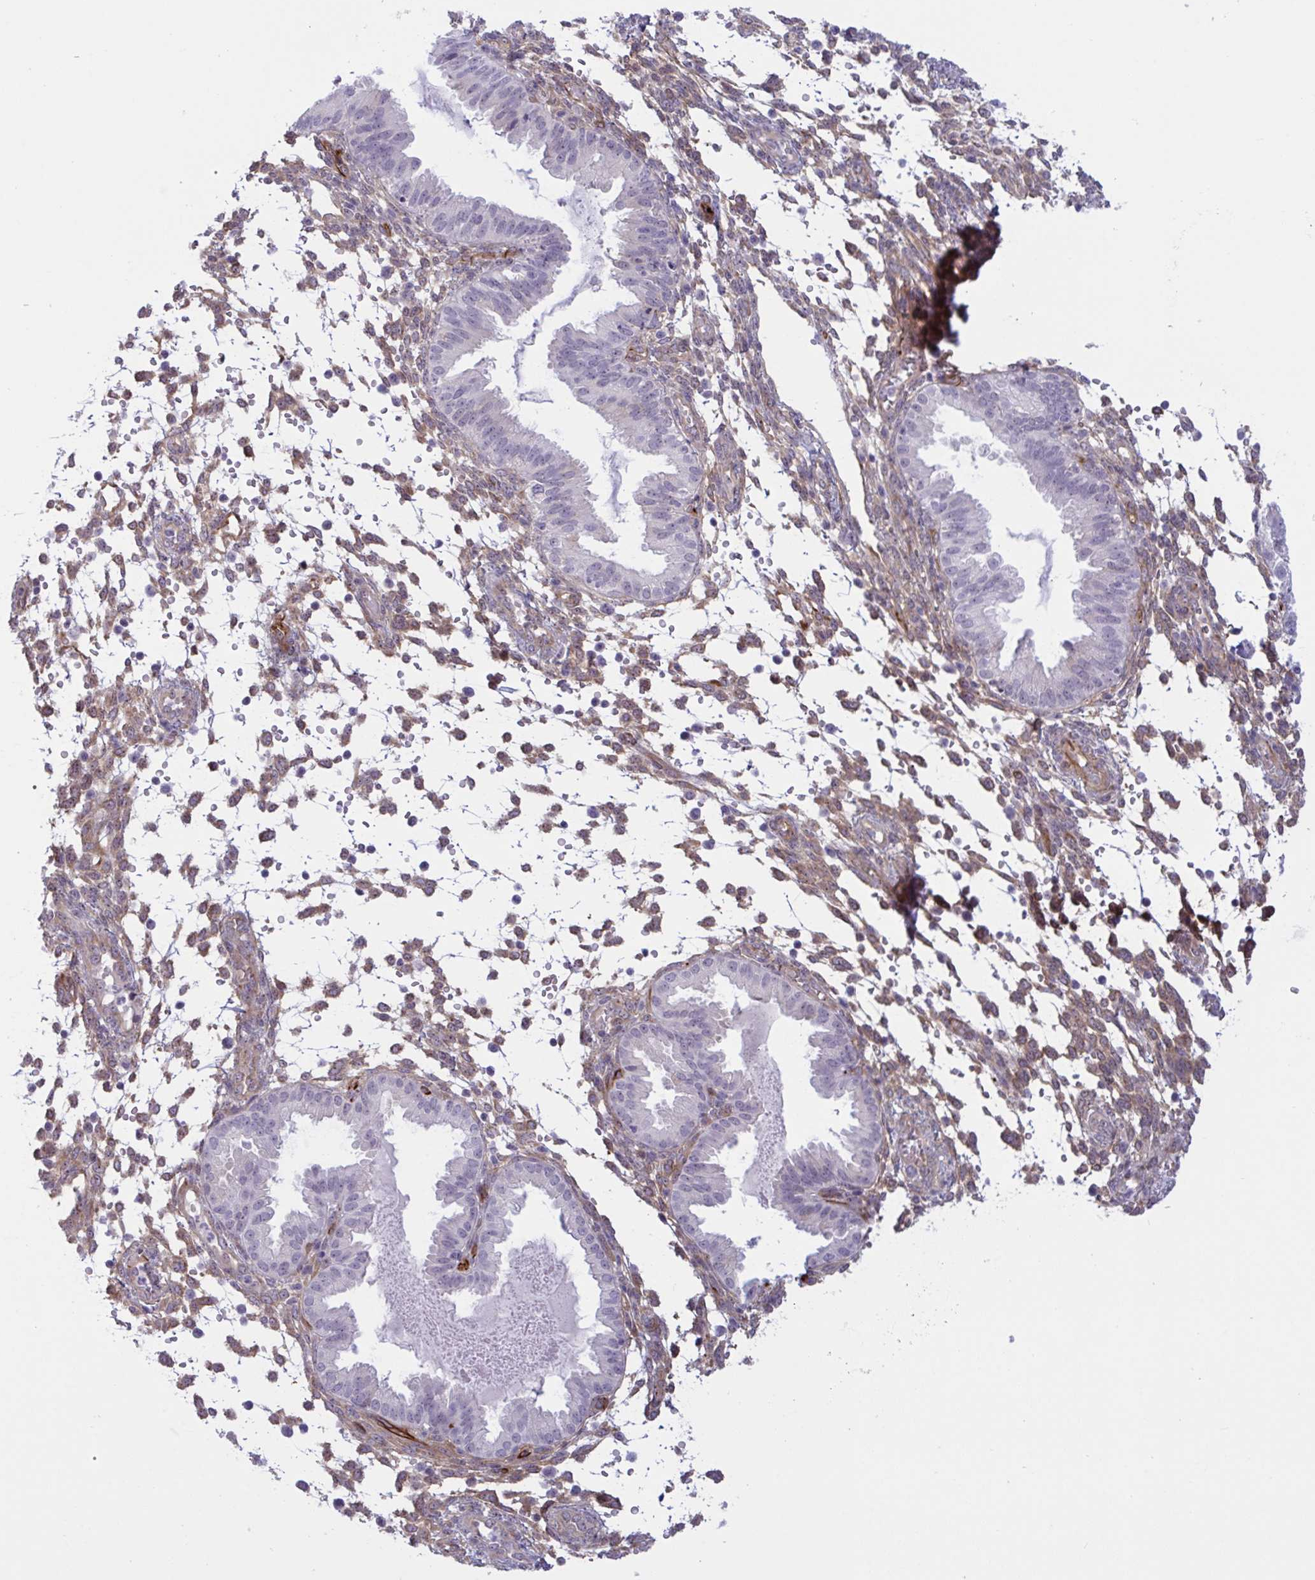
{"staining": {"intensity": "moderate", "quantity": "<25%", "location": "cytoplasmic/membranous"}, "tissue": "endometrium", "cell_type": "Cells in endometrial stroma", "image_type": "normal", "snomed": [{"axis": "morphology", "description": "Normal tissue, NOS"}, {"axis": "topography", "description": "Endometrium"}], "caption": "Endometrium stained with DAB IHC reveals low levels of moderate cytoplasmic/membranous expression in about <25% of cells in endometrial stroma. The protein of interest is shown in brown color, while the nuclei are stained blue.", "gene": "PRRT4", "patient": {"sex": "female", "age": 33}}